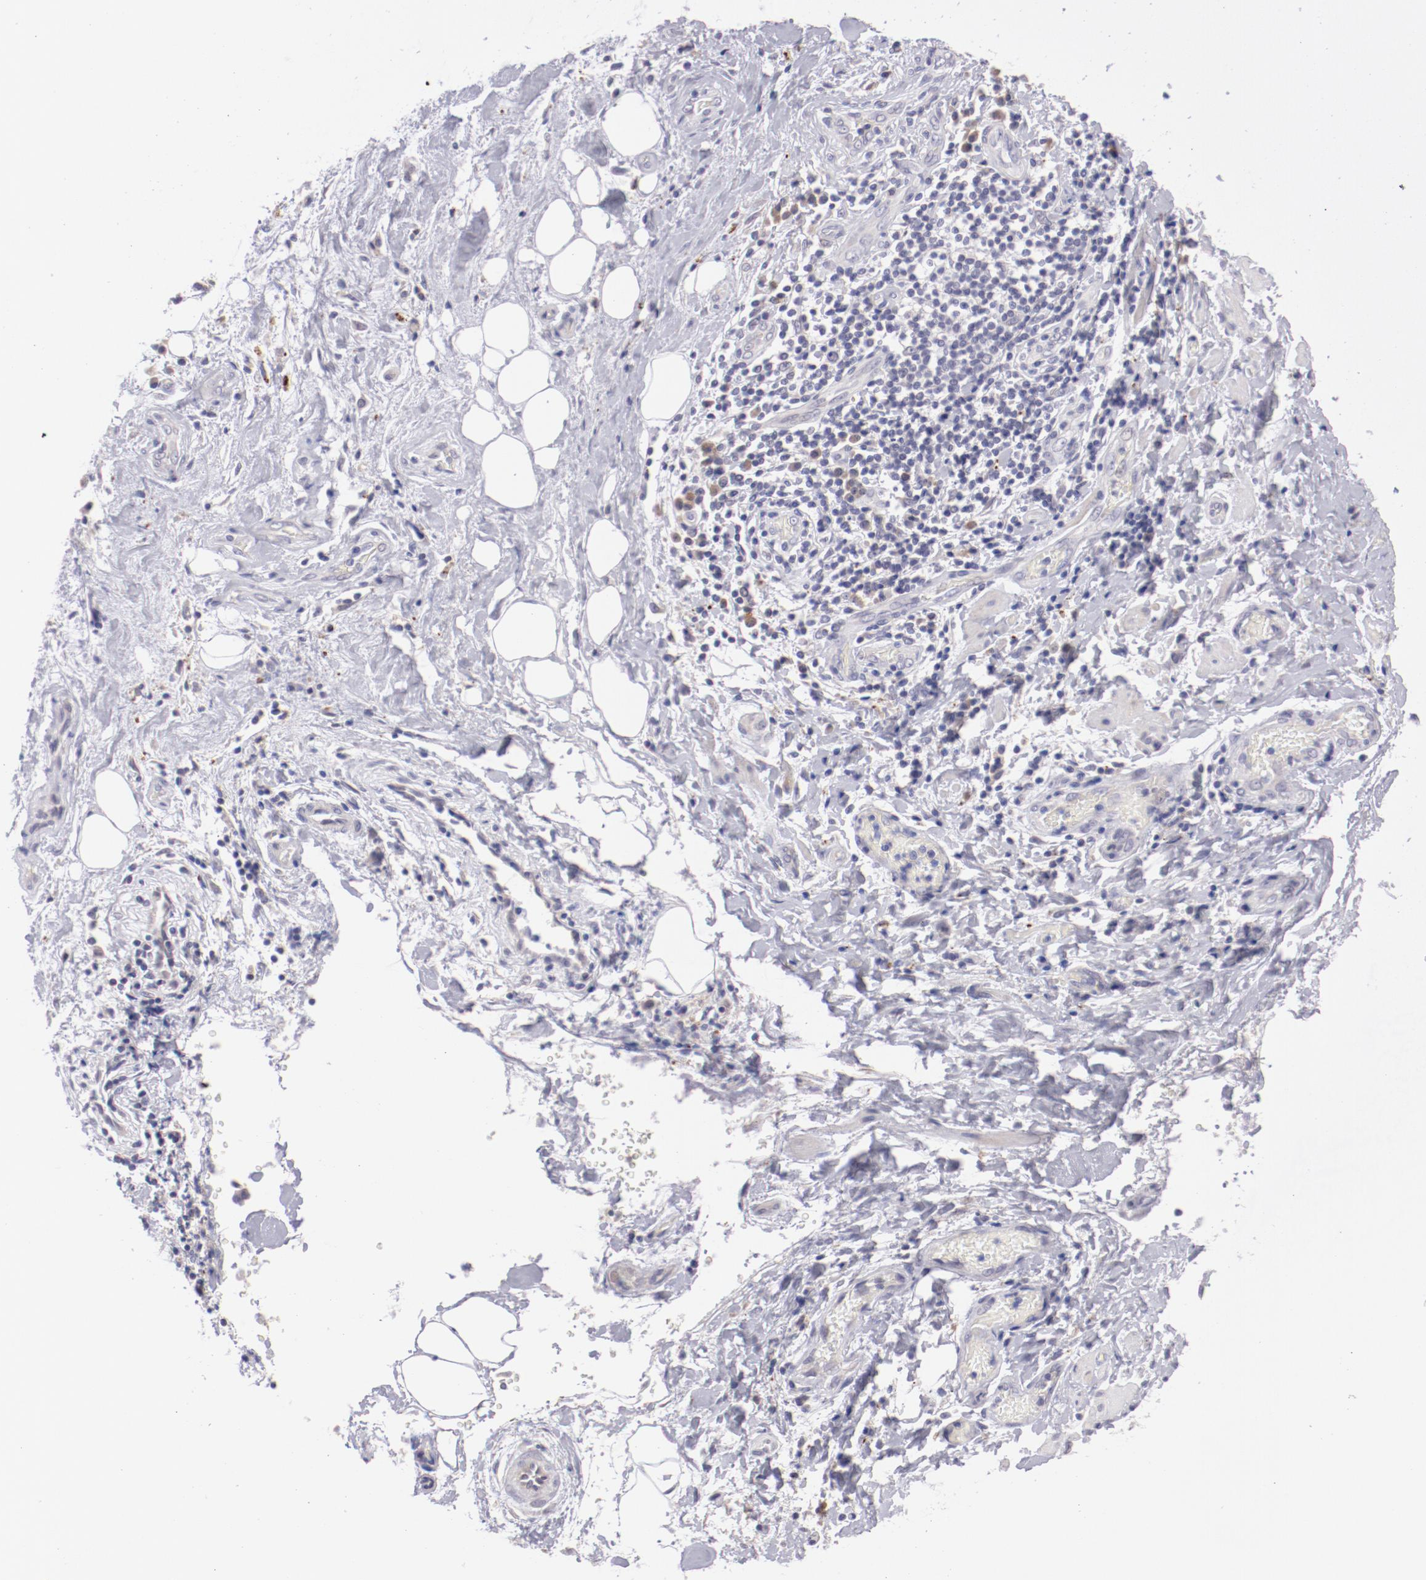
{"staining": {"intensity": "weak", "quantity": "<25%", "location": "cytoplasmic/membranous"}, "tissue": "liver cancer", "cell_type": "Tumor cells", "image_type": "cancer", "snomed": [{"axis": "morphology", "description": "Cholangiocarcinoma"}, {"axis": "topography", "description": "Liver"}], "caption": "Tumor cells are negative for brown protein staining in liver cholangiocarcinoma. (Immunohistochemistry (ihc), brightfield microscopy, high magnification).", "gene": "TRAF3", "patient": {"sex": "male", "age": 58}}